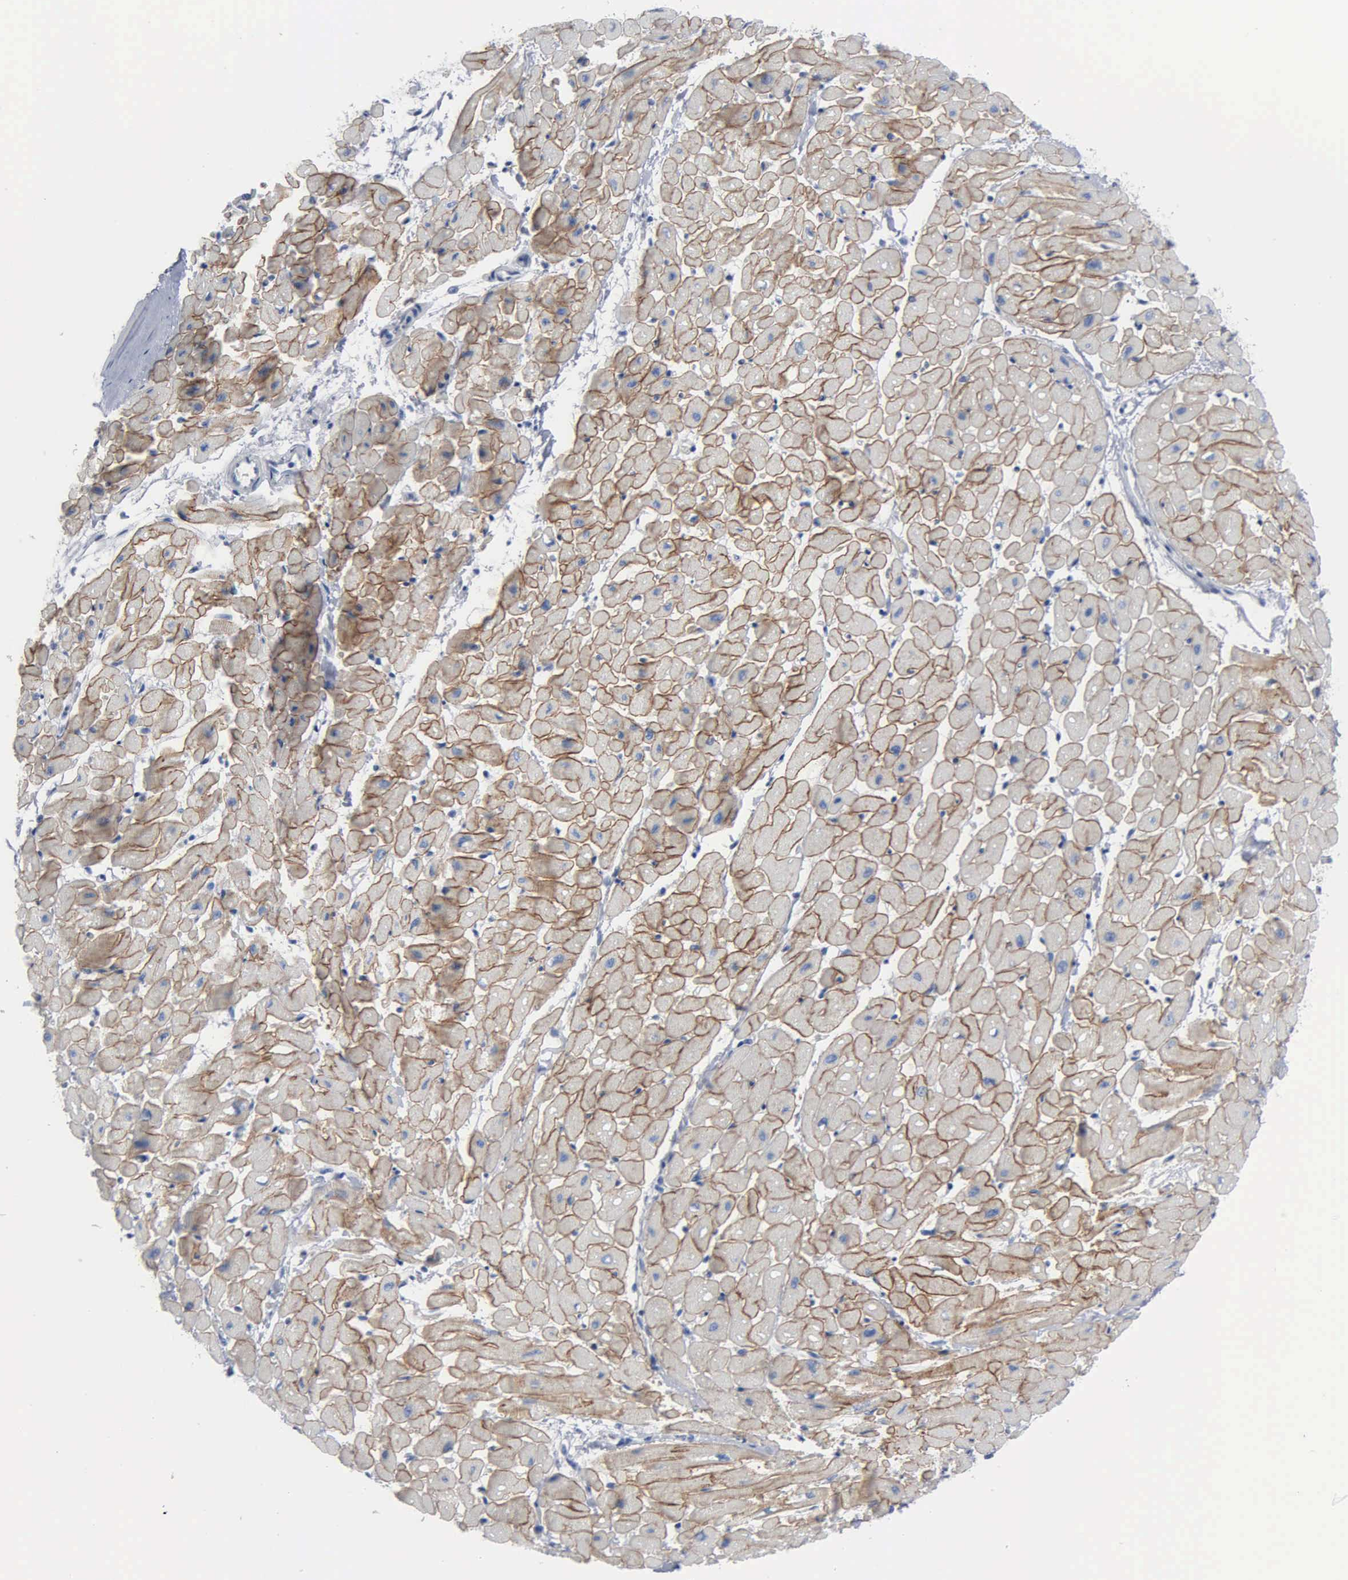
{"staining": {"intensity": "moderate", "quantity": ">75%", "location": "cytoplasmic/membranous"}, "tissue": "heart muscle", "cell_type": "Cardiomyocytes", "image_type": "normal", "snomed": [{"axis": "morphology", "description": "Normal tissue, NOS"}, {"axis": "topography", "description": "Heart"}], "caption": "Normal heart muscle reveals moderate cytoplasmic/membranous positivity in approximately >75% of cardiomyocytes, visualized by immunohistochemistry. The protein of interest is stained brown, and the nuclei are stained in blue (DAB IHC with brightfield microscopy, high magnification).", "gene": "DMD", "patient": {"sex": "male", "age": 45}}